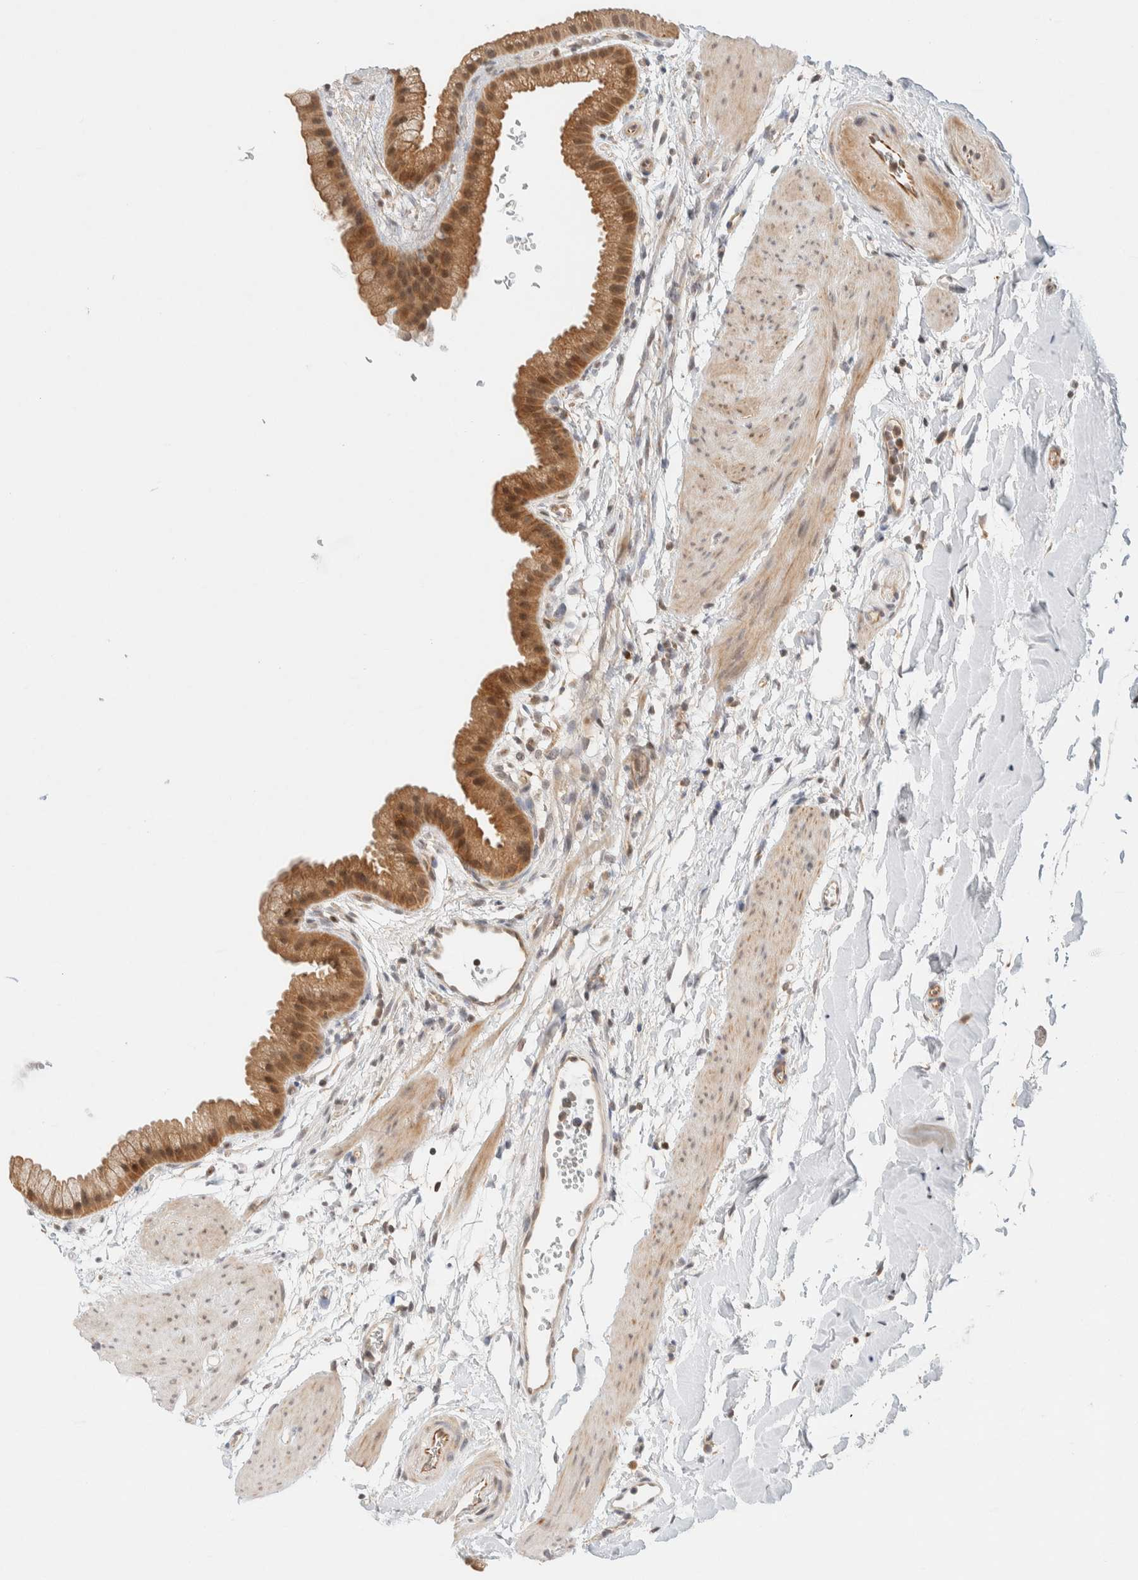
{"staining": {"intensity": "moderate", "quantity": ">75%", "location": "cytoplasmic/membranous"}, "tissue": "gallbladder", "cell_type": "Glandular cells", "image_type": "normal", "snomed": [{"axis": "morphology", "description": "Normal tissue, NOS"}, {"axis": "topography", "description": "Gallbladder"}], "caption": "Immunohistochemistry histopathology image of unremarkable gallbladder: human gallbladder stained using IHC displays medium levels of moderate protein expression localized specifically in the cytoplasmic/membranous of glandular cells, appearing as a cytoplasmic/membranous brown color.", "gene": "C8orf76", "patient": {"sex": "female", "age": 64}}